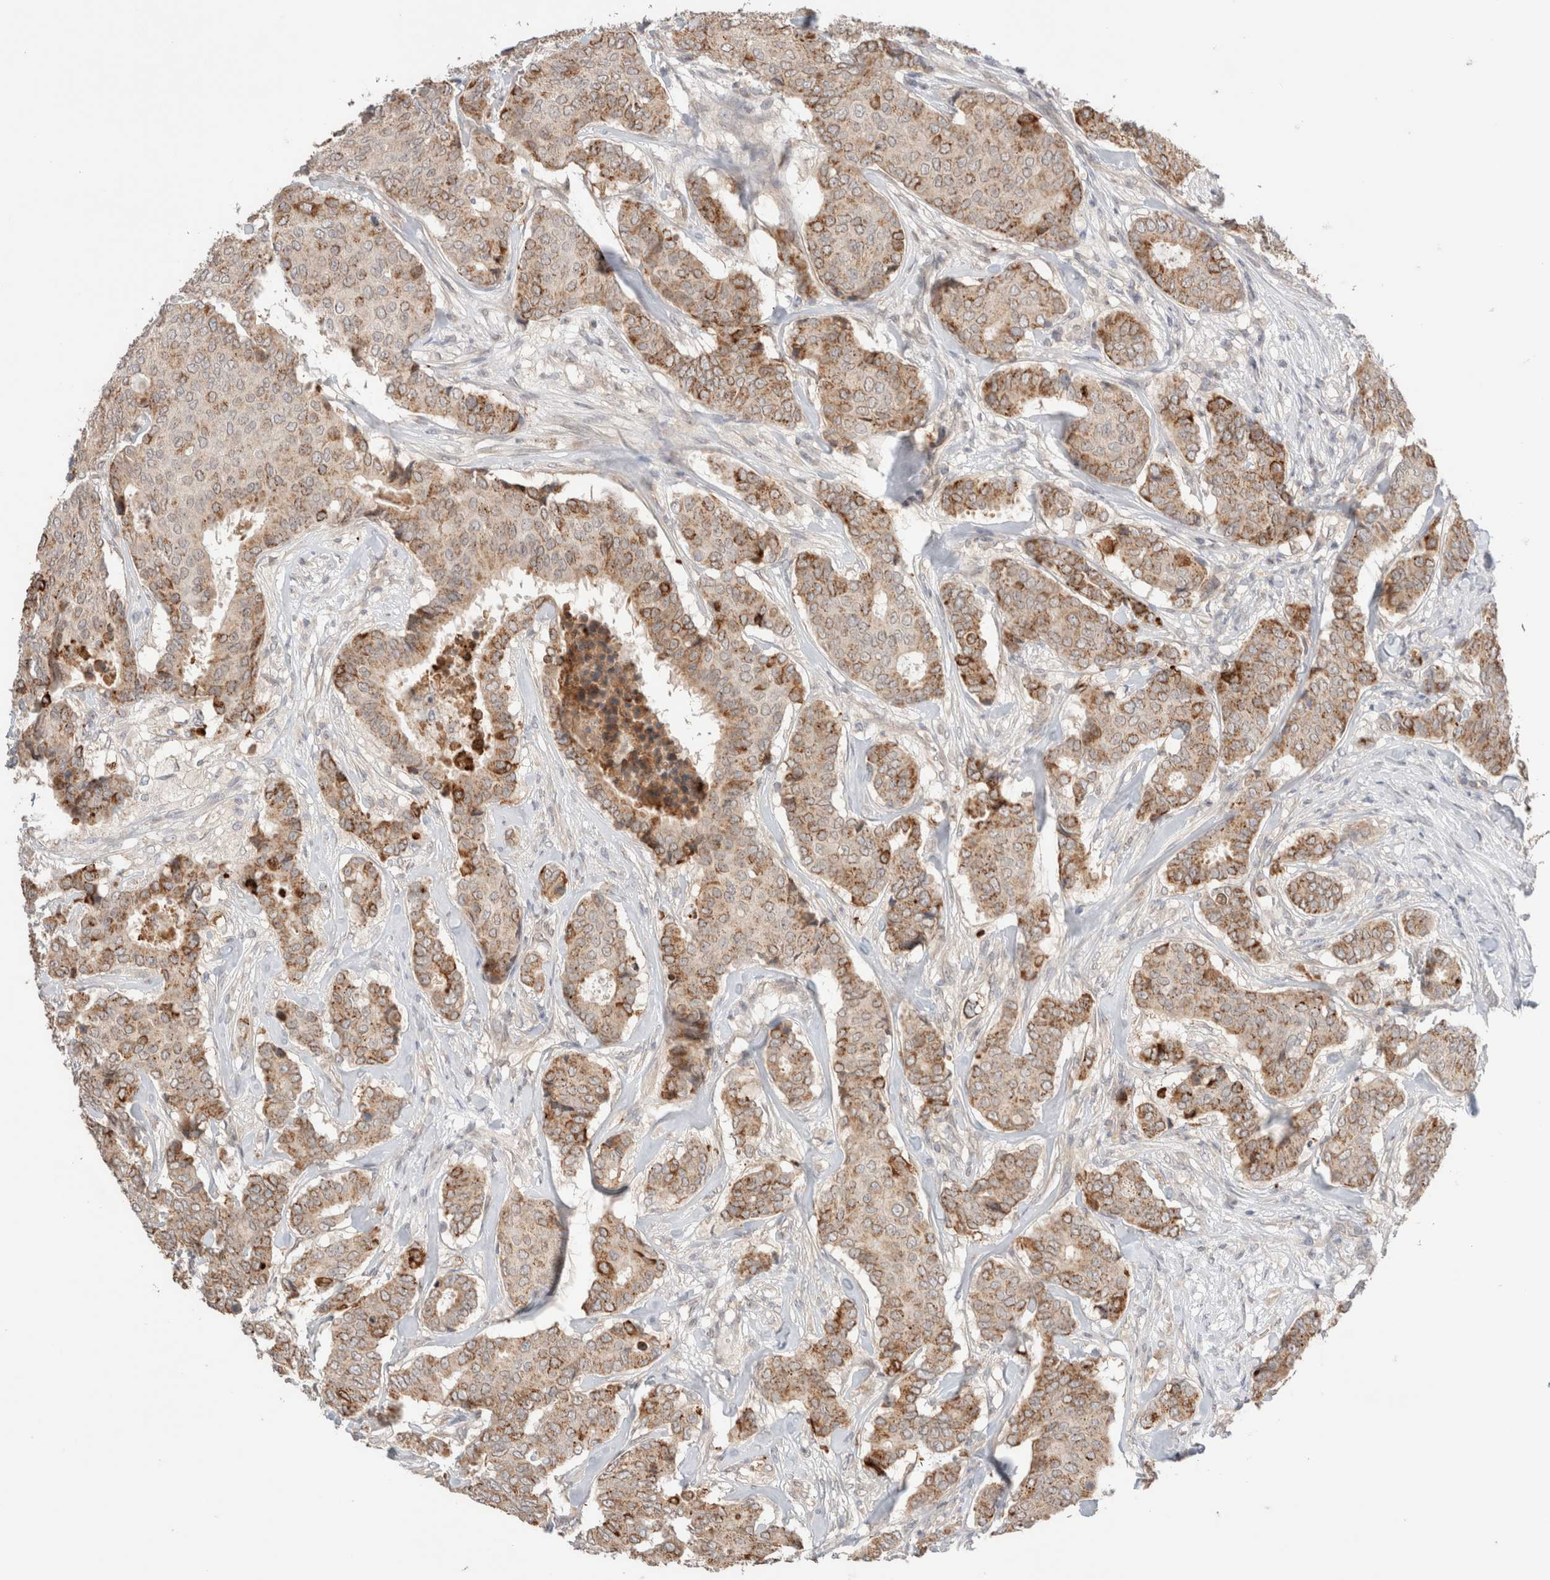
{"staining": {"intensity": "moderate", "quantity": ">75%", "location": "cytoplasmic/membranous"}, "tissue": "breast cancer", "cell_type": "Tumor cells", "image_type": "cancer", "snomed": [{"axis": "morphology", "description": "Duct carcinoma"}, {"axis": "topography", "description": "Breast"}], "caption": "Intraductal carcinoma (breast) tissue exhibits moderate cytoplasmic/membranous positivity in approximately >75% of tumor cells", "gene": "TRIM41", "patient": {"sex": "female", "age": 75}}